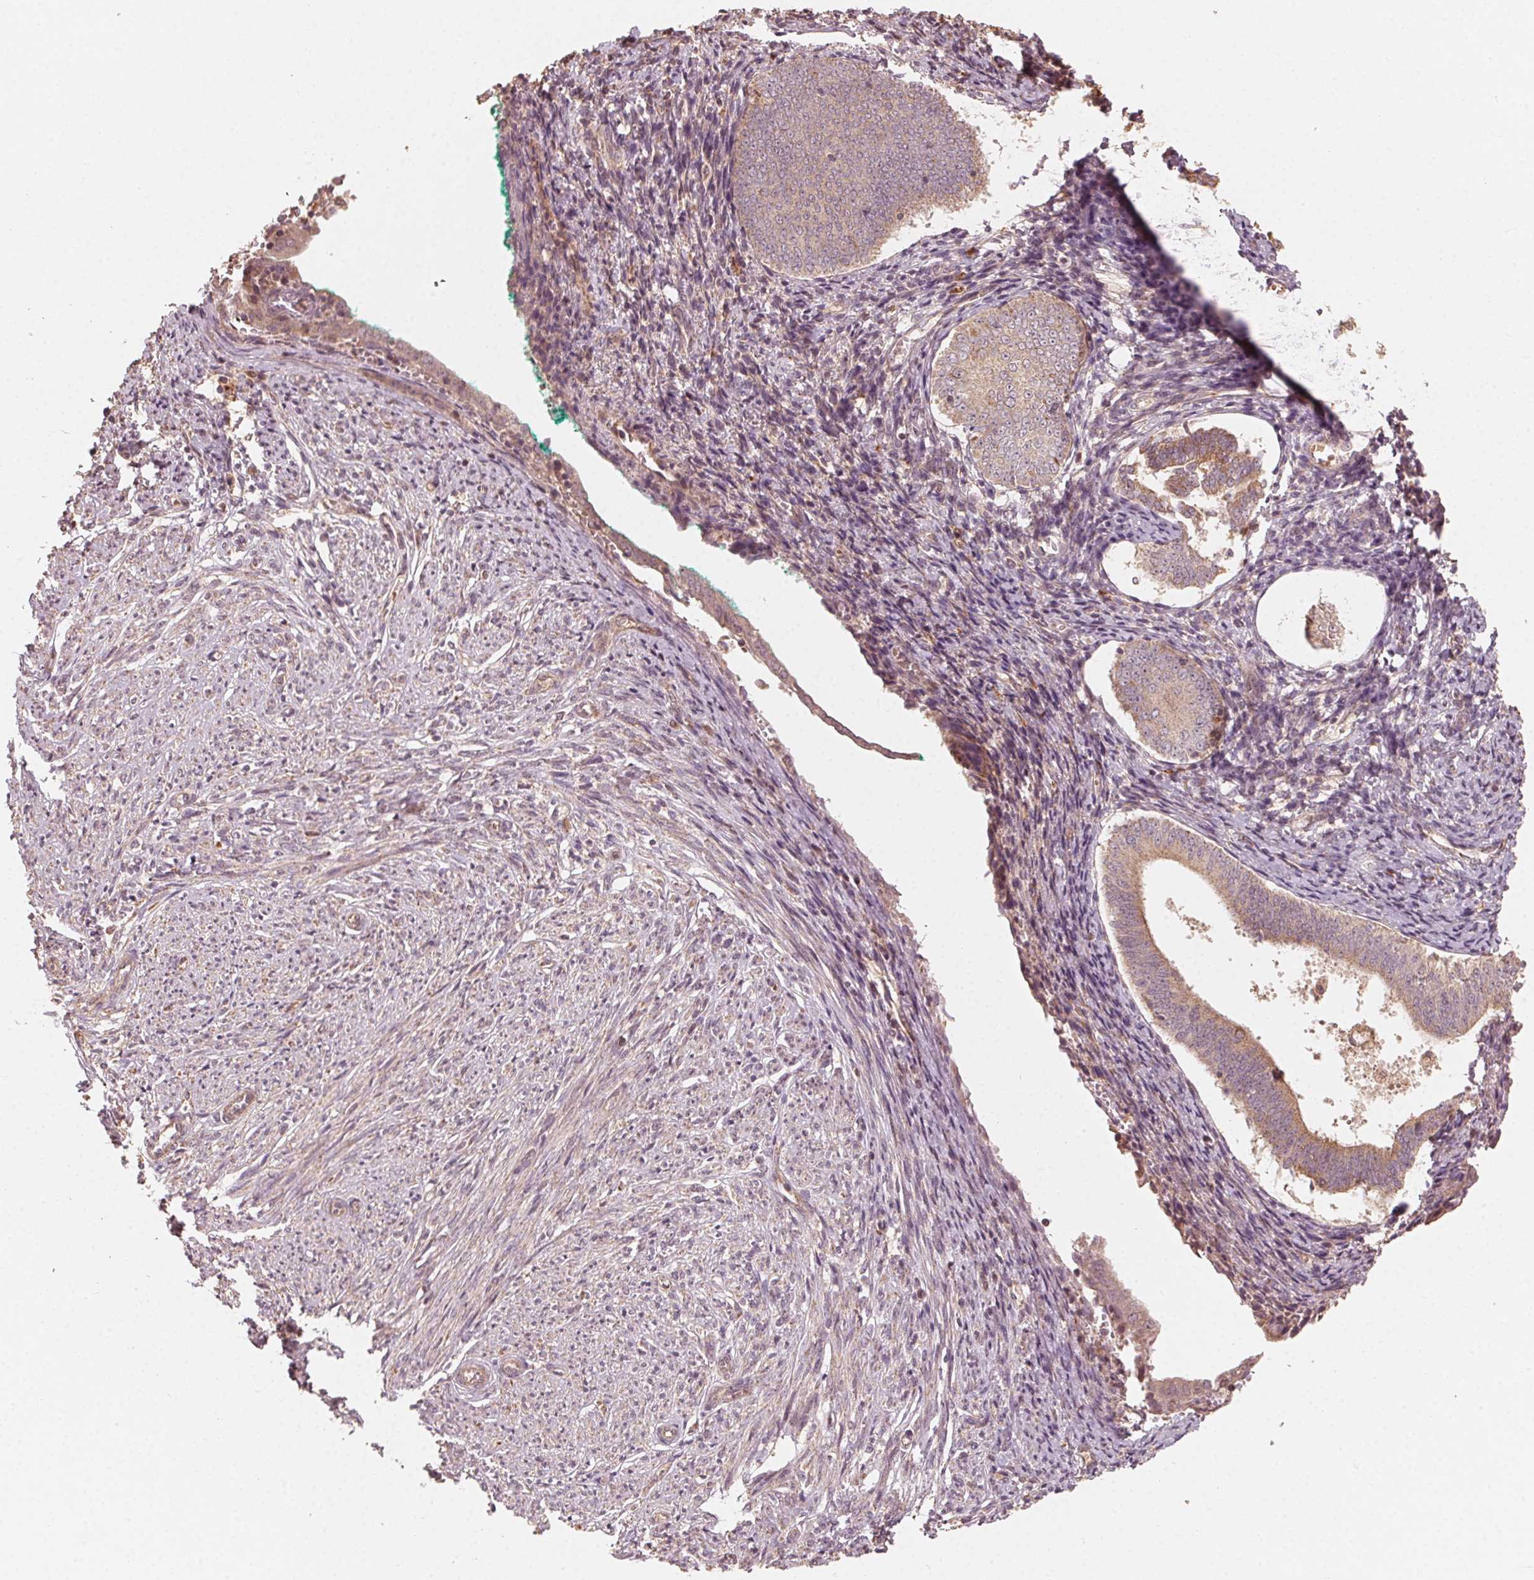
{"staining": {"intensity": "moderate", "quantity": ">75%", "location": "cytoplasmic/membranous"}, "tissue": "endometrium", "cell_type": "Cells in endometrial stroma", "image_type": "normal", "snomed": [{"axis": "morphology", "description": "Normal tissue, NOS"}, {"axis": "topography", "description": "Endometrium"}], "caption": "Moderate cytoplasmic/membranous protein staining is seen in about >75% of cells in endometrial stroma in endometrium.", "gene": "WBP2", "patient": {"sex": "female", "age": 50}}